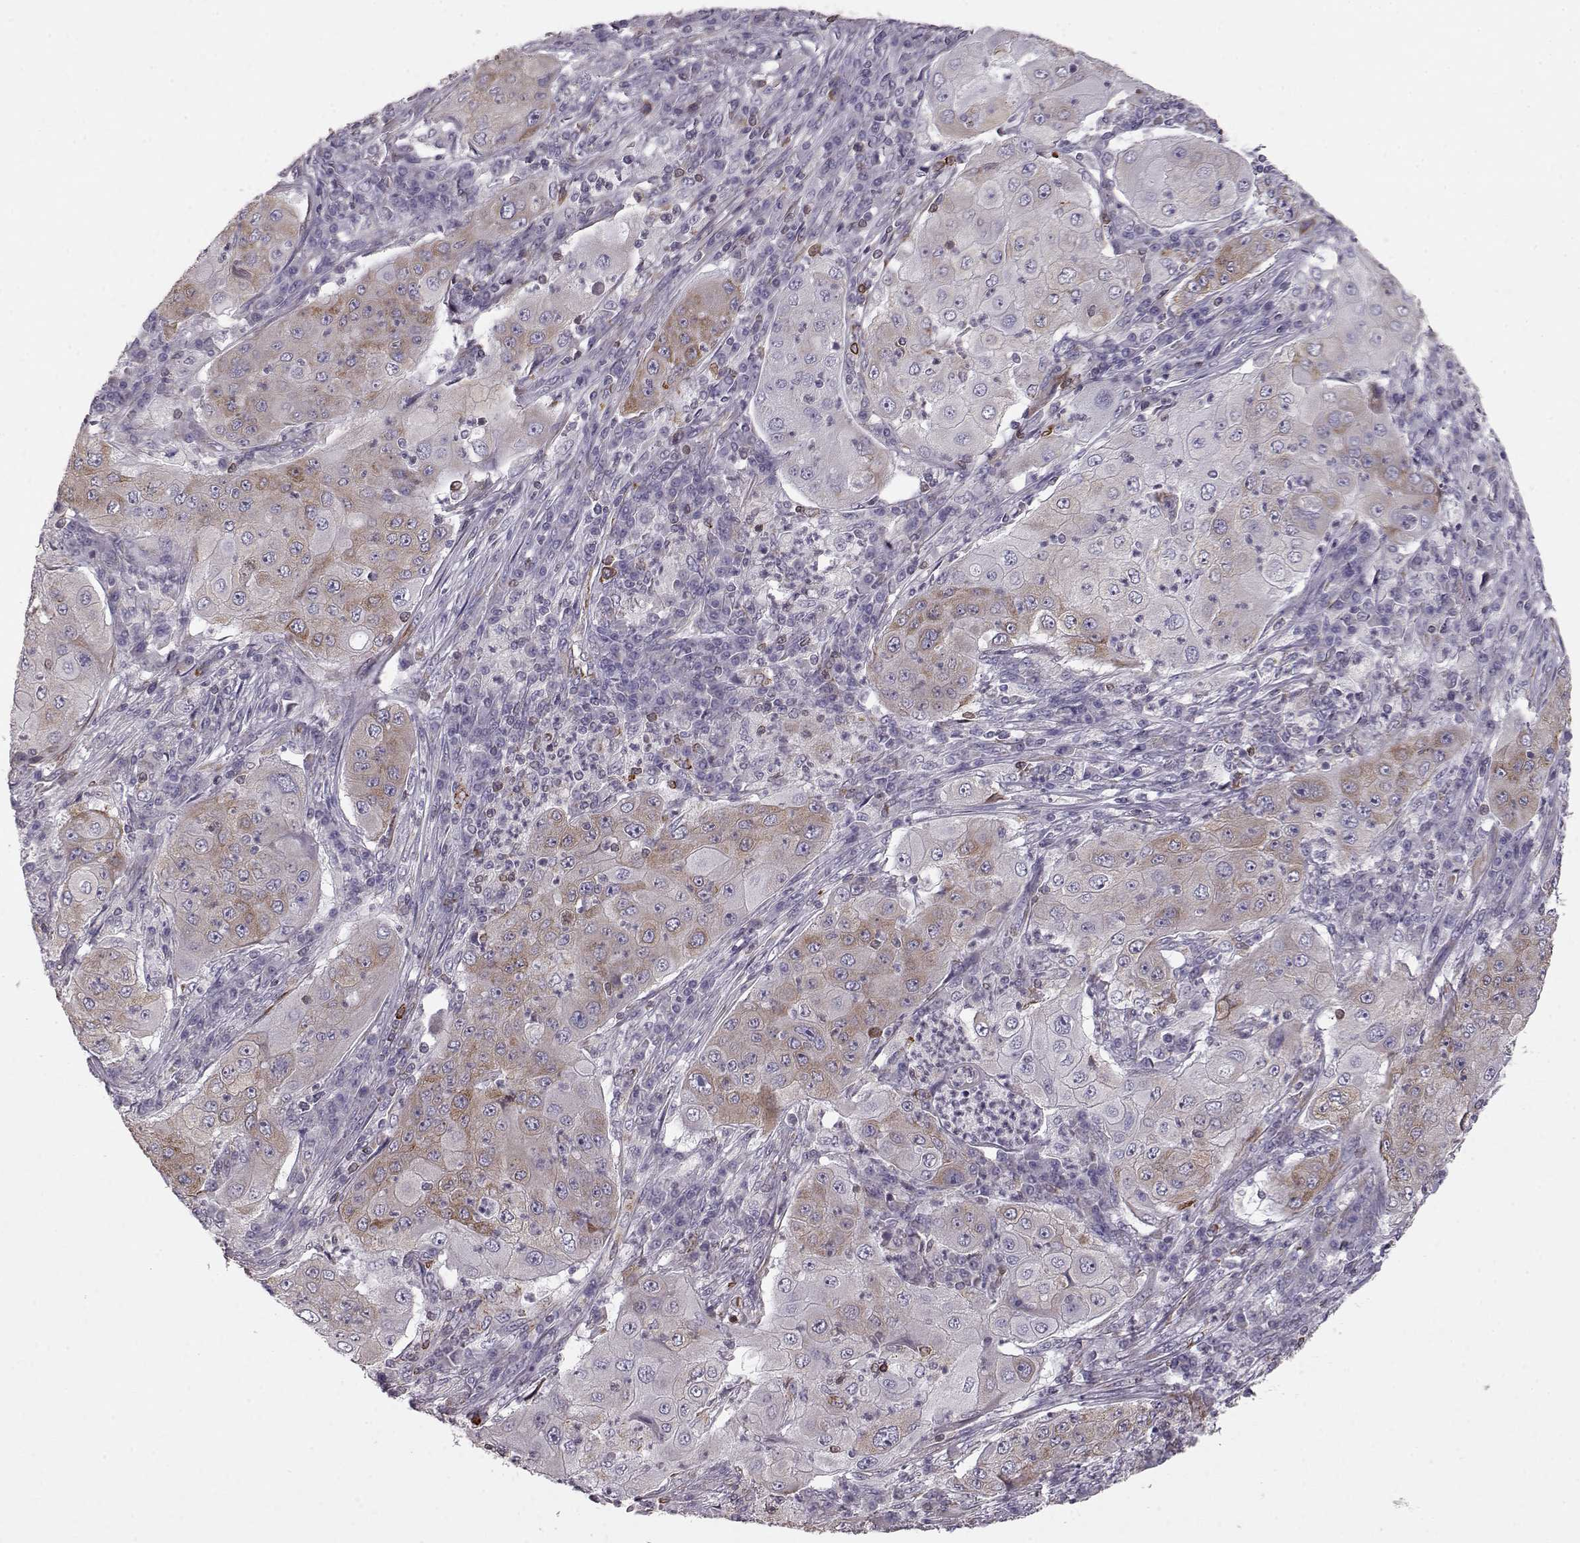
{"staining": {"intensity": "moderate", "quantity": "<25%", "location": "cytoplasmic/membranous"}, "tissue": "lung cancer", "cell_type": "Tumor cells", "image_type": "cancer", "snomed": [{"axis": "morphology", "description": "Squamous cell carcinoma, NOS"}, {"axis": "topography", "description": "Lung"}], "caption": "A brown stain labels moderate cytoplasmic/membranous positivity of a protein in human lung squamous cell carcinoma tumor cells. (DAB IHC with brightfield microscopy, high magnification).", "gene": "ELOVL5", "patient": {"sex": "female", "age": 59}}